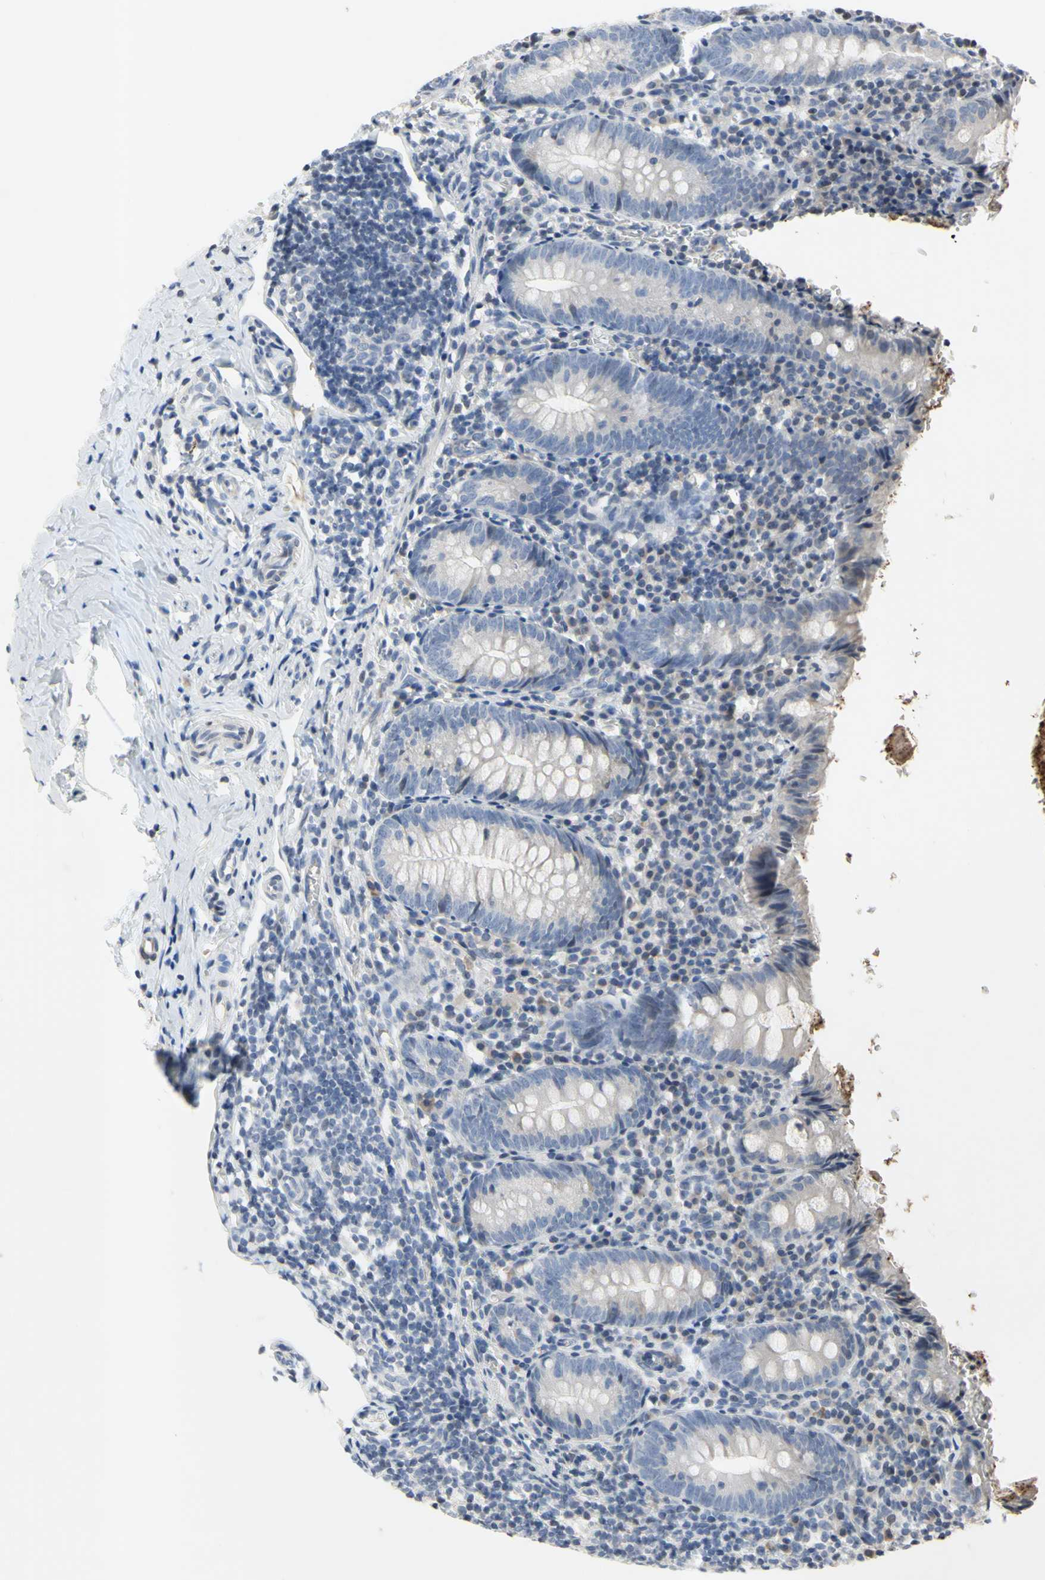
{"staining": {"intensity": "negative", "quantity": "none", "location": "none"}, "tissue": "appendix", "cell_type": "Glandular cells", "image_type": "normal", "snomed": [{"axis": "morphology", "description": "Normal tissue, NOS"}, {"axis": "topography", "description": "Appendix"}], "caption": "Human appendix stained for a protein using immunohistochemistry (IHC) demonstrates no expression in glandular cells.", "gene": "ARG1", "patient": {"sex": "female", "age": 10}}